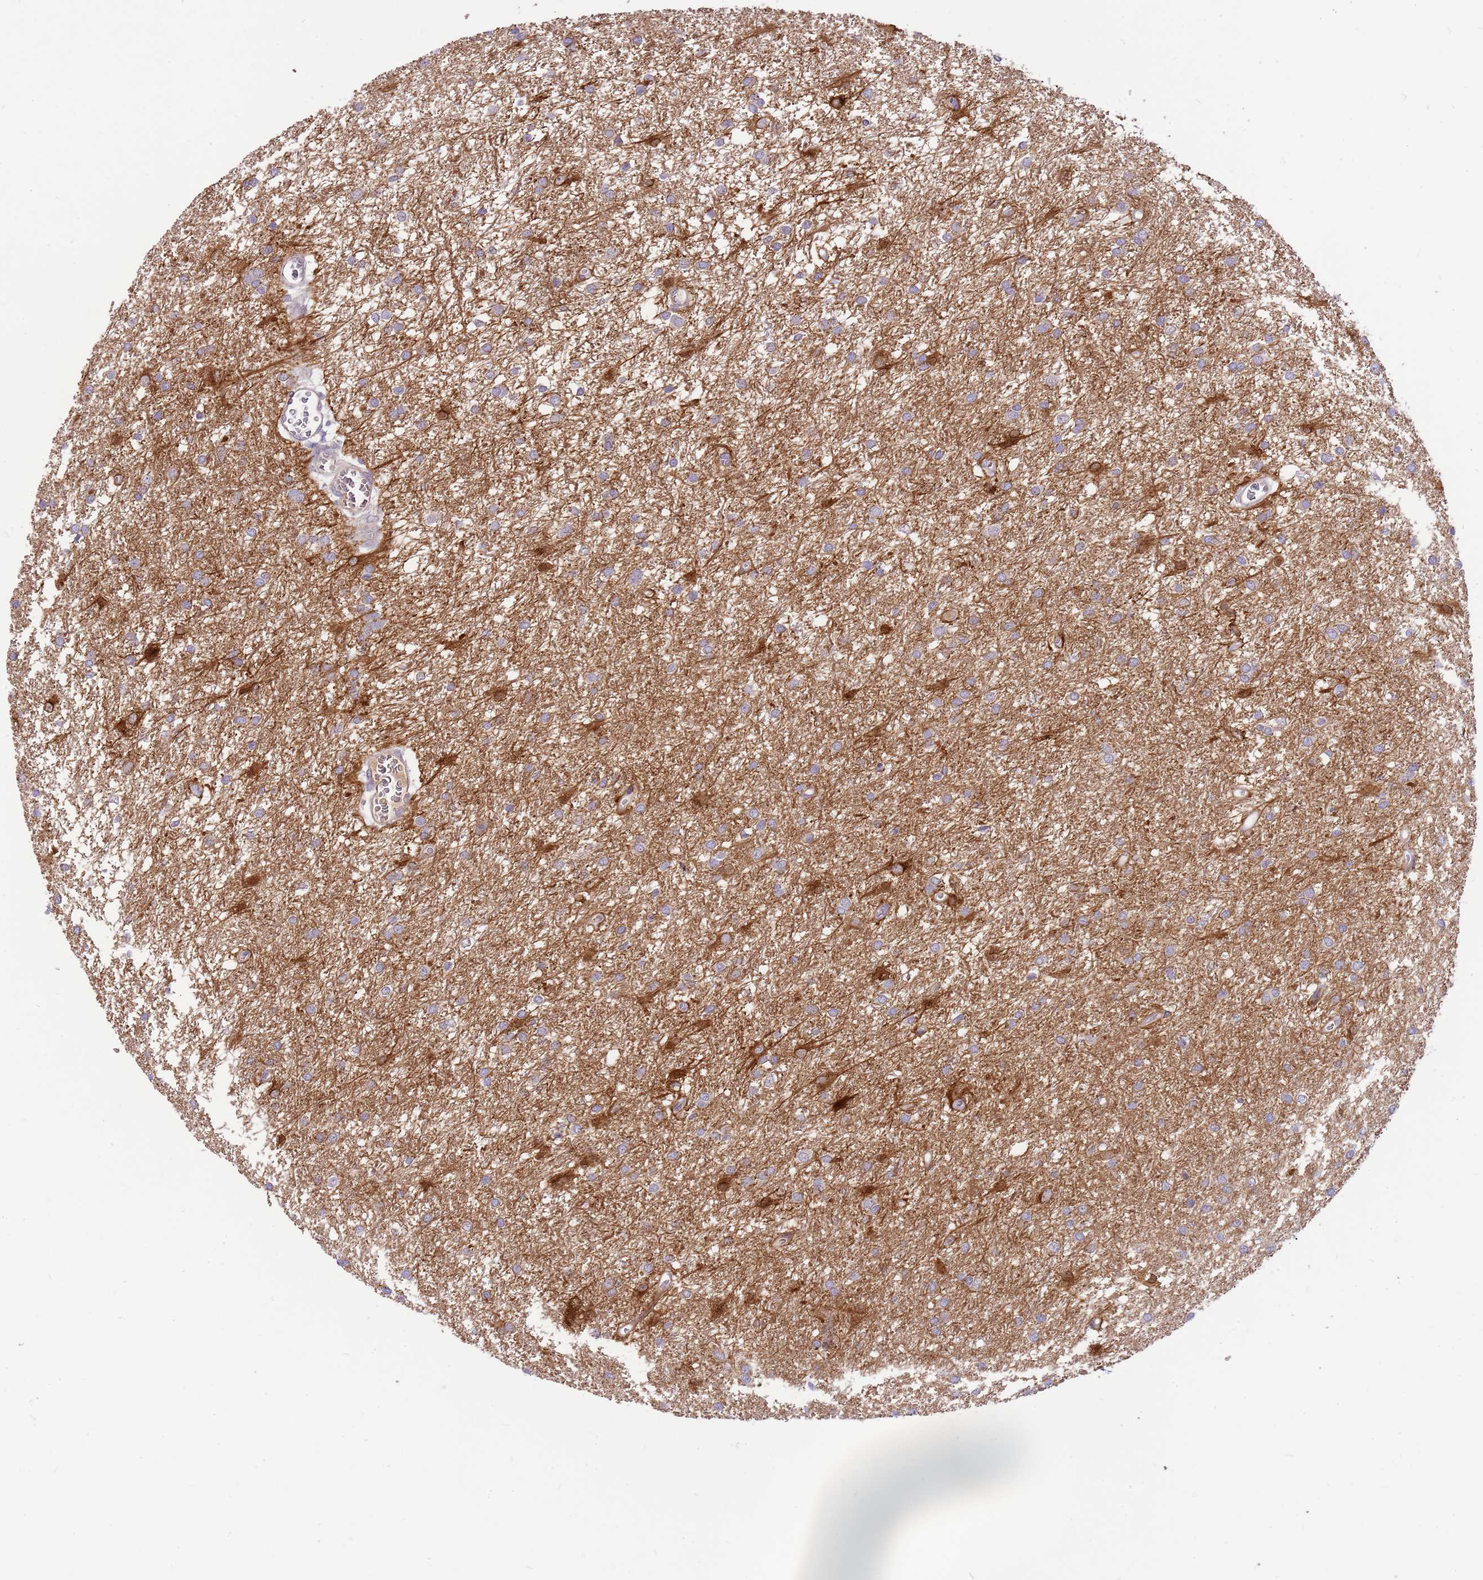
{"staining": {"intensity": "weak", "quantity": "25%-75%", "location": "cytoplasmic/membranous"}, "tissue": "glioma", "cell_type": "Tumor cells", "image_type": "cancer", "snomed": [{"axis": "morphology", "description": "Glioma, malignant, High grade"}, {"axis": "topography", "description": "Brain"}], "caption": "The image shows immunohistochemical staining of malignant glioma (high-grade). There is weak cytoplasmic/membranous expression is identified in approximately 25%-75% of tumor cells.", "gene": "RFK", "patient": {"sex": "female", "age": 50}}